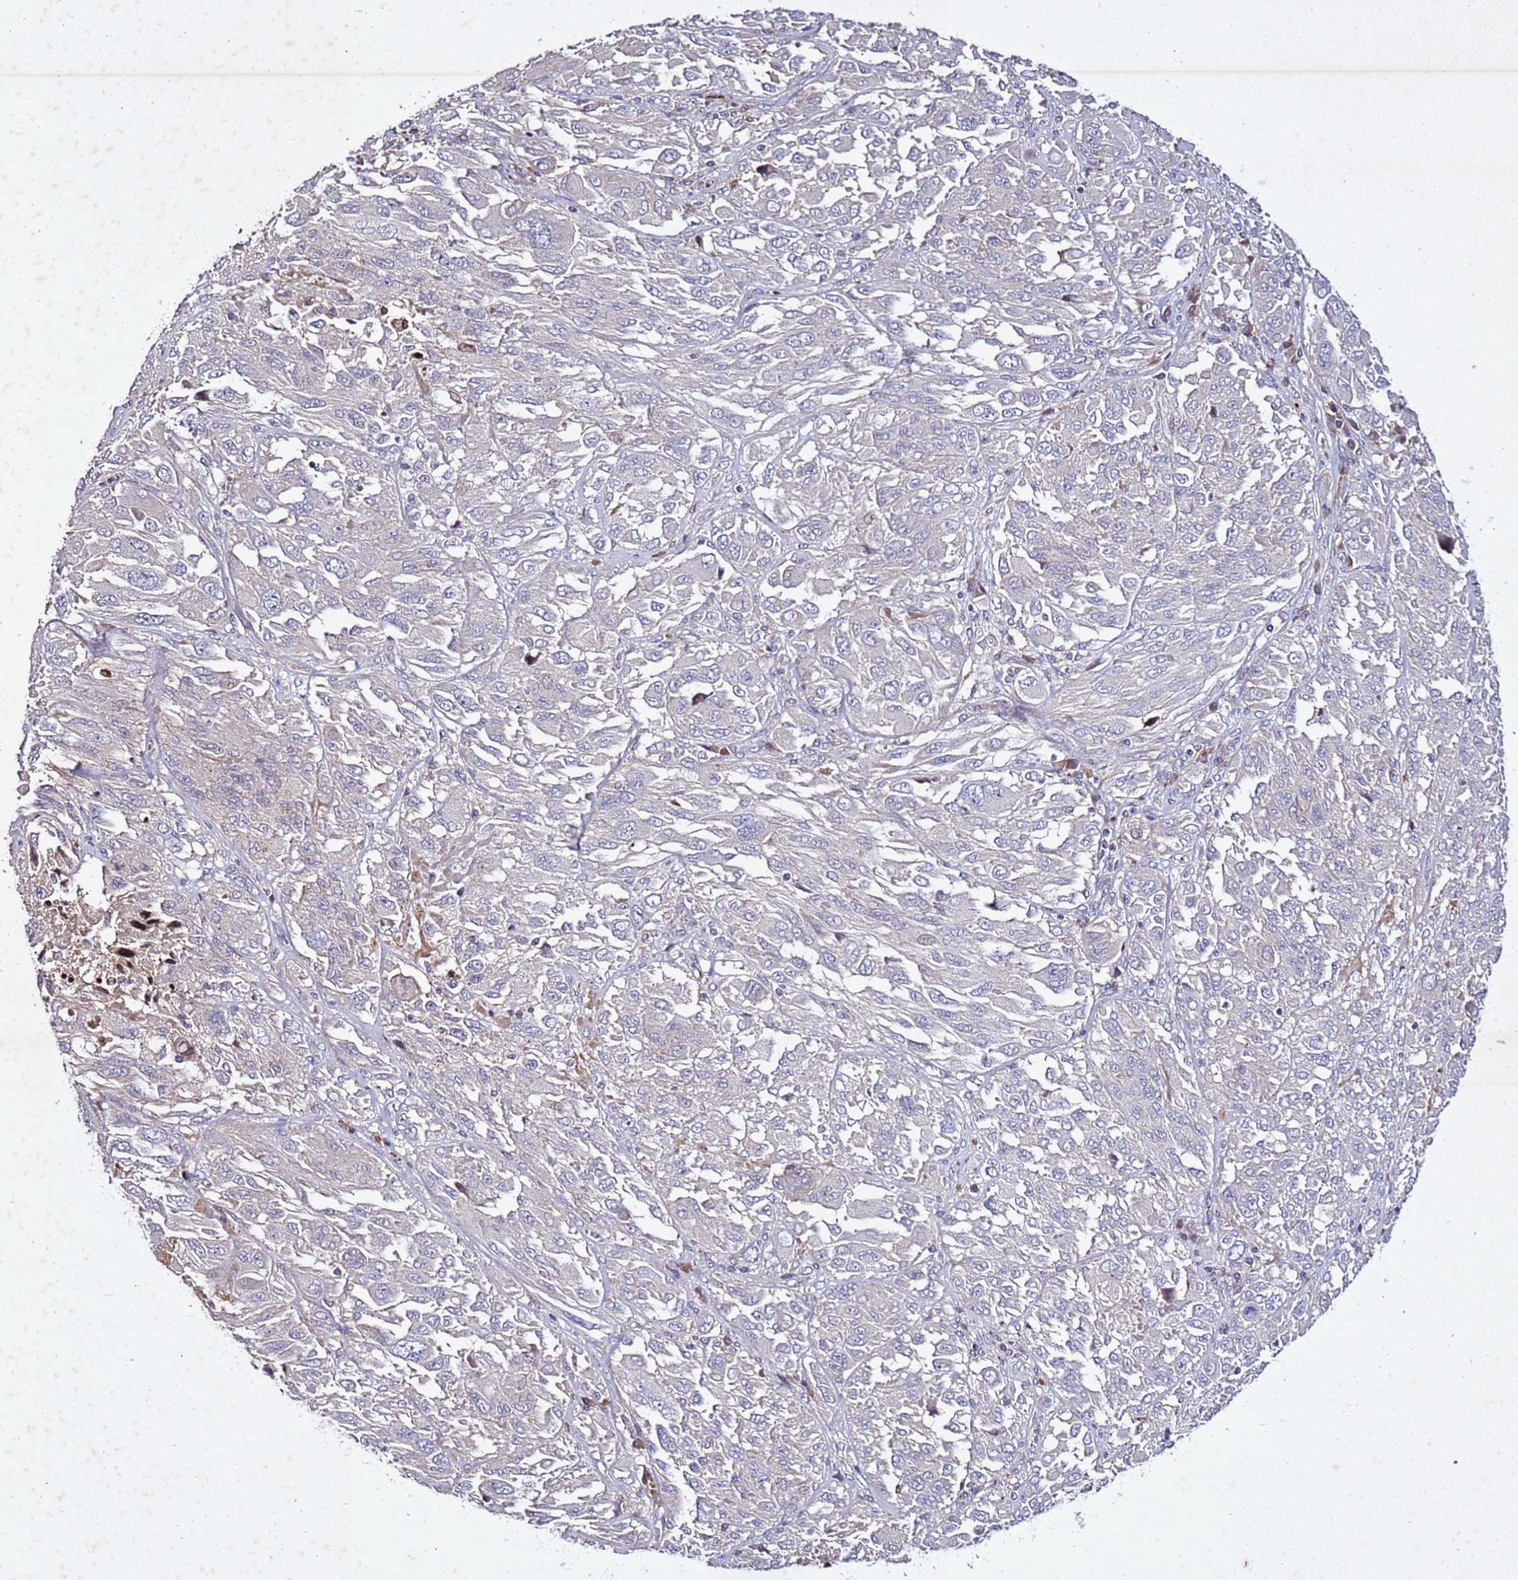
{"staining": {"intensity": "negative", "quantity": "none", "location": "none"}, "tissue": "melanoma", "cell_type": "Tumor cells", "image_type": "cancer", "snomed": [{"axis": "morphology", "description": "Malignant melanoma, NOS"}, {"axis": "topography", "description": "Skin"}], "caption": "High magnification brightfield microscopy of malignant melanoma stained with DAB (brown) and counterstained with hematoxylin (blue): tumor cells show no significant expression. (DAB (3,3'-diaminobenzidine) immunohistochemistry (IHC) visualized using brightfield microscopy, high magnification).", "gene": "SV2B", "patient": {"sex": "female", "age": 91}}